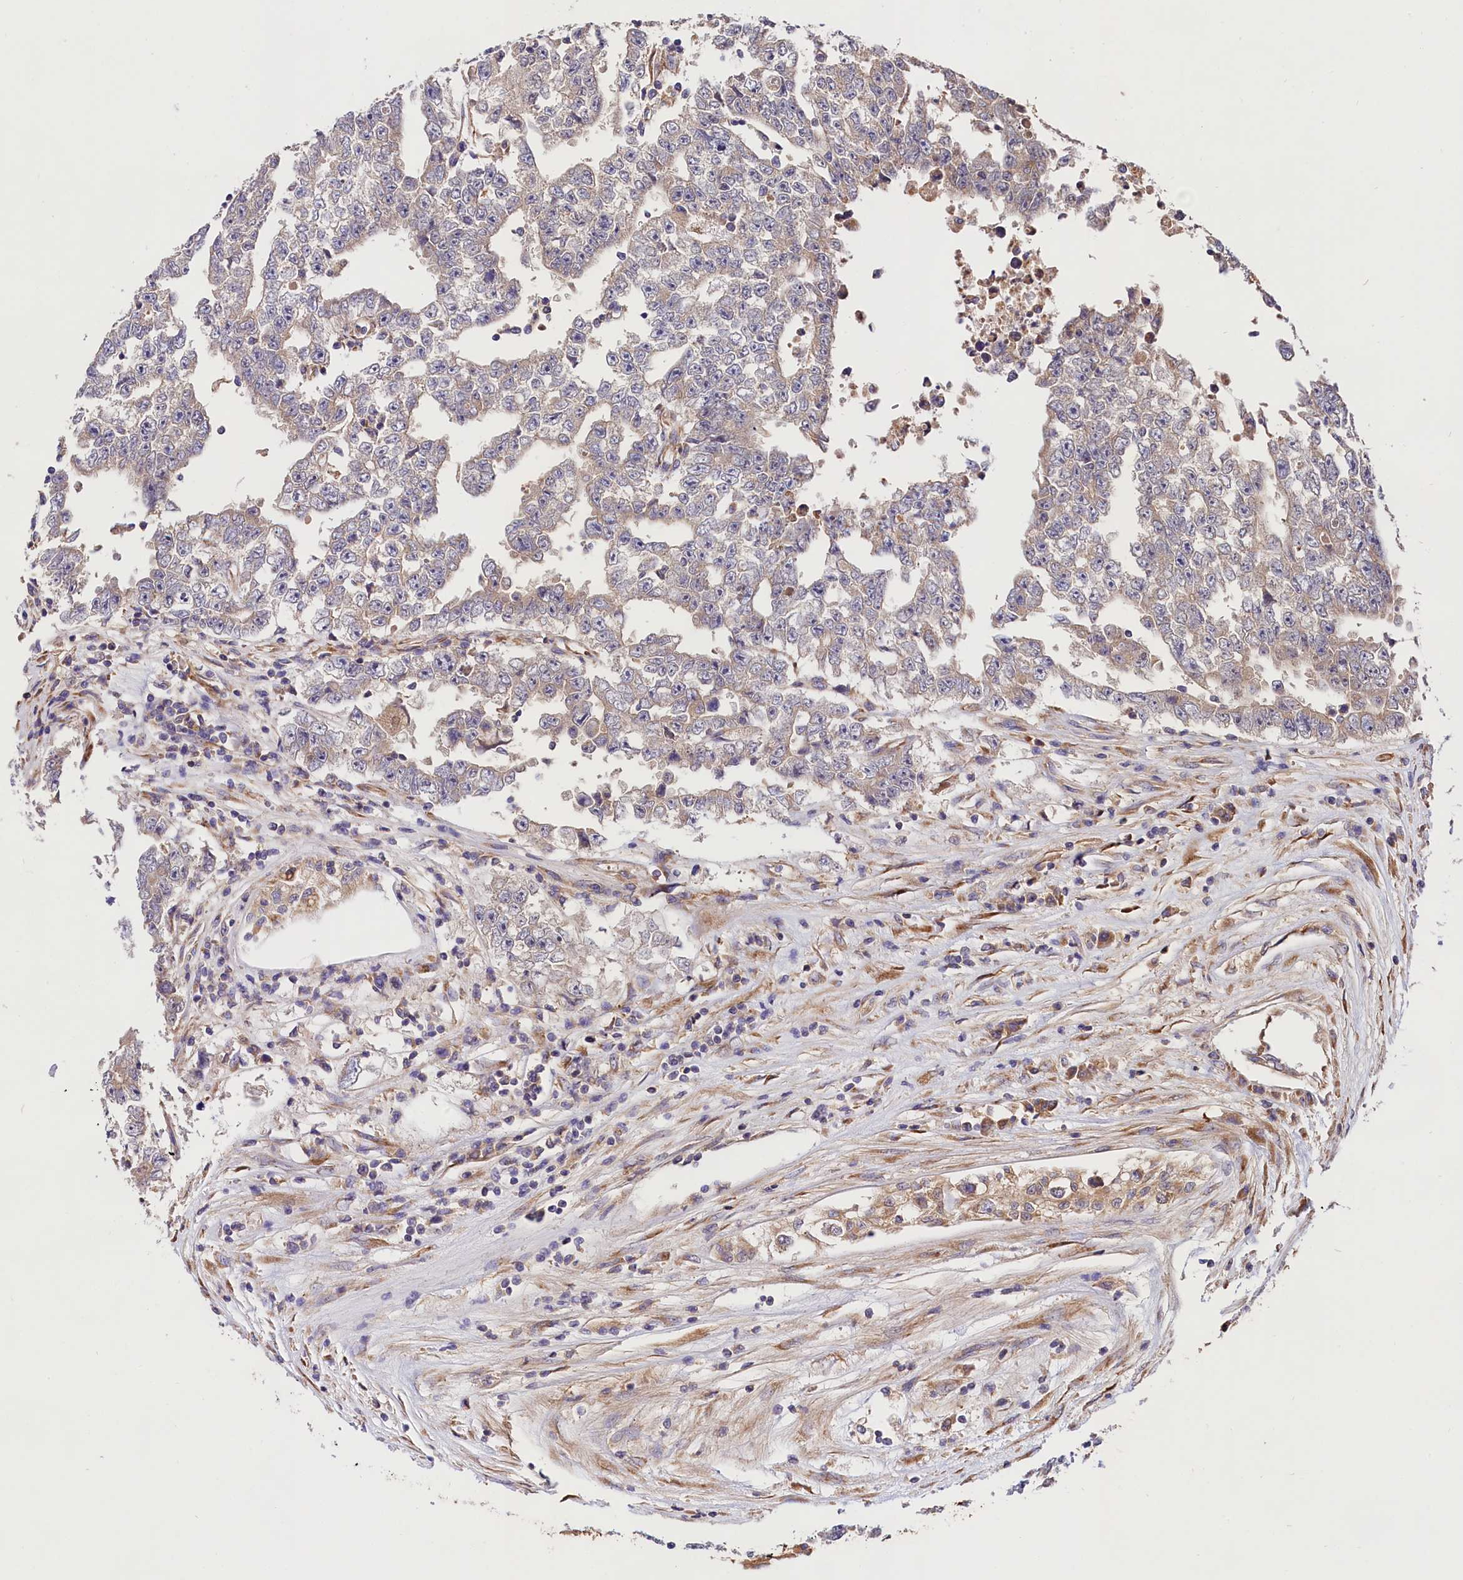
{"staining": {"intensity": "negative", "quantity": "none", "location": "none"}, "tissue": "testis cancer", "cell_type": "Tumor cells", "image_type": "cancer", "snomed": [{"axis": "morphology", "description": "Carcinoma, Embryonal, NOS"}, {"axis": "topography", "description": "Testis"}], "caption": "Immunohistochemistry photomicrograph of human testis cancer stained for a protein (brown), which exhibits no positivity in tumor cells. The staining was performed using DAB (3,3'-diaminobenzidine) to visualize the protein expression in brown, while the nuclei were stained in blue with hematoxylin (Magnification: 20x).", "gene": "SPG11", "patient": {"sex": "male", "age": 25}}